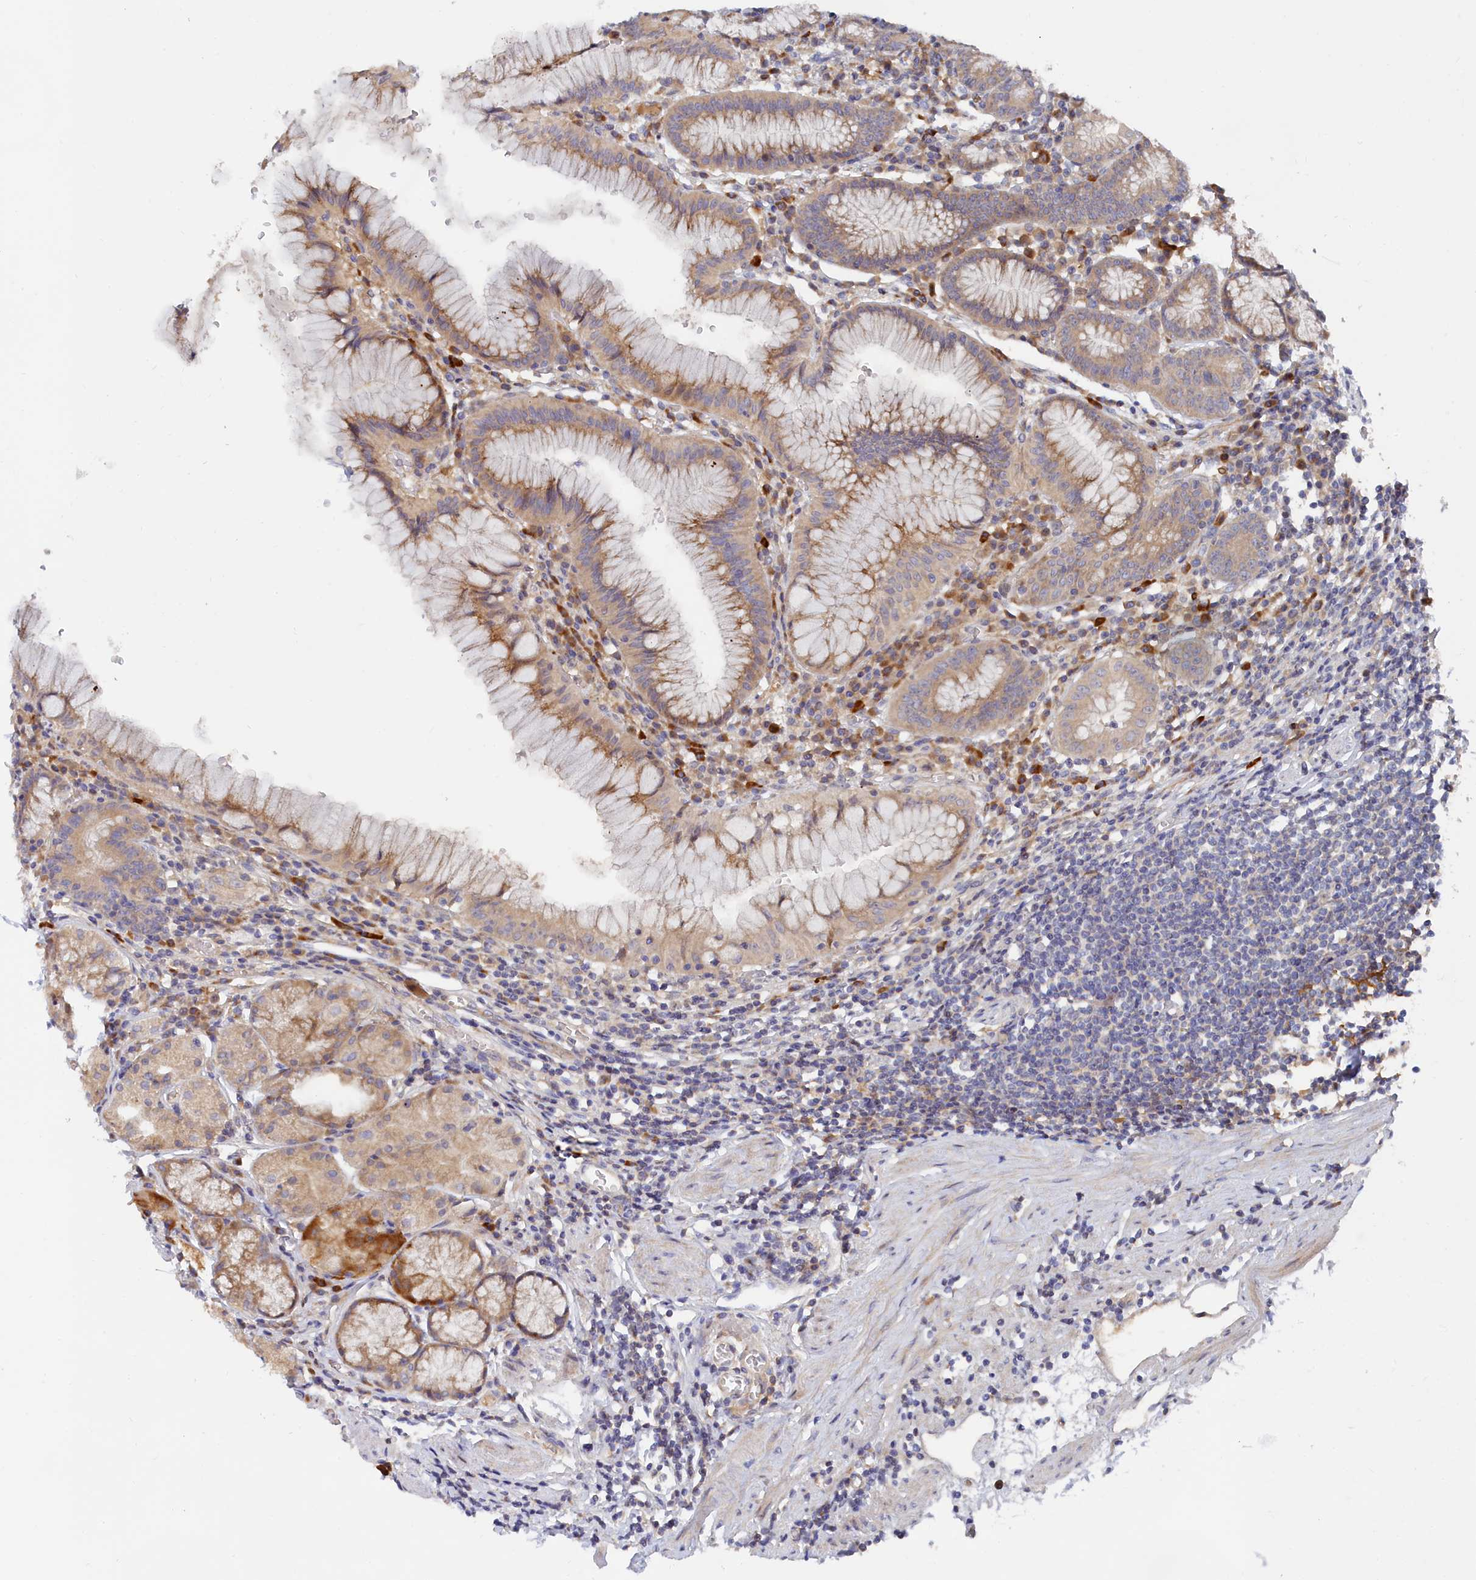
{"staining": {"intensity": "moderate", "quantity": "25%-75%", "location": "cytoplasmic/membranous"}, "tissue": "stomach", "cell_type": "Glandular cells", "image_type": "normal", "snomed": [{"axis": "morphology", "description": "Normal tissue, NOS"}, {"axis": "topography", "description": "Stomach"}], "caption": "Glandular cells reveal medium levels of moderate cytoplasmic/membranous expression in approximately 25%-75% of cells in benign stomach.", "gene": "SPATA5L1", "patient": {"sex": "male", "age": 55}}